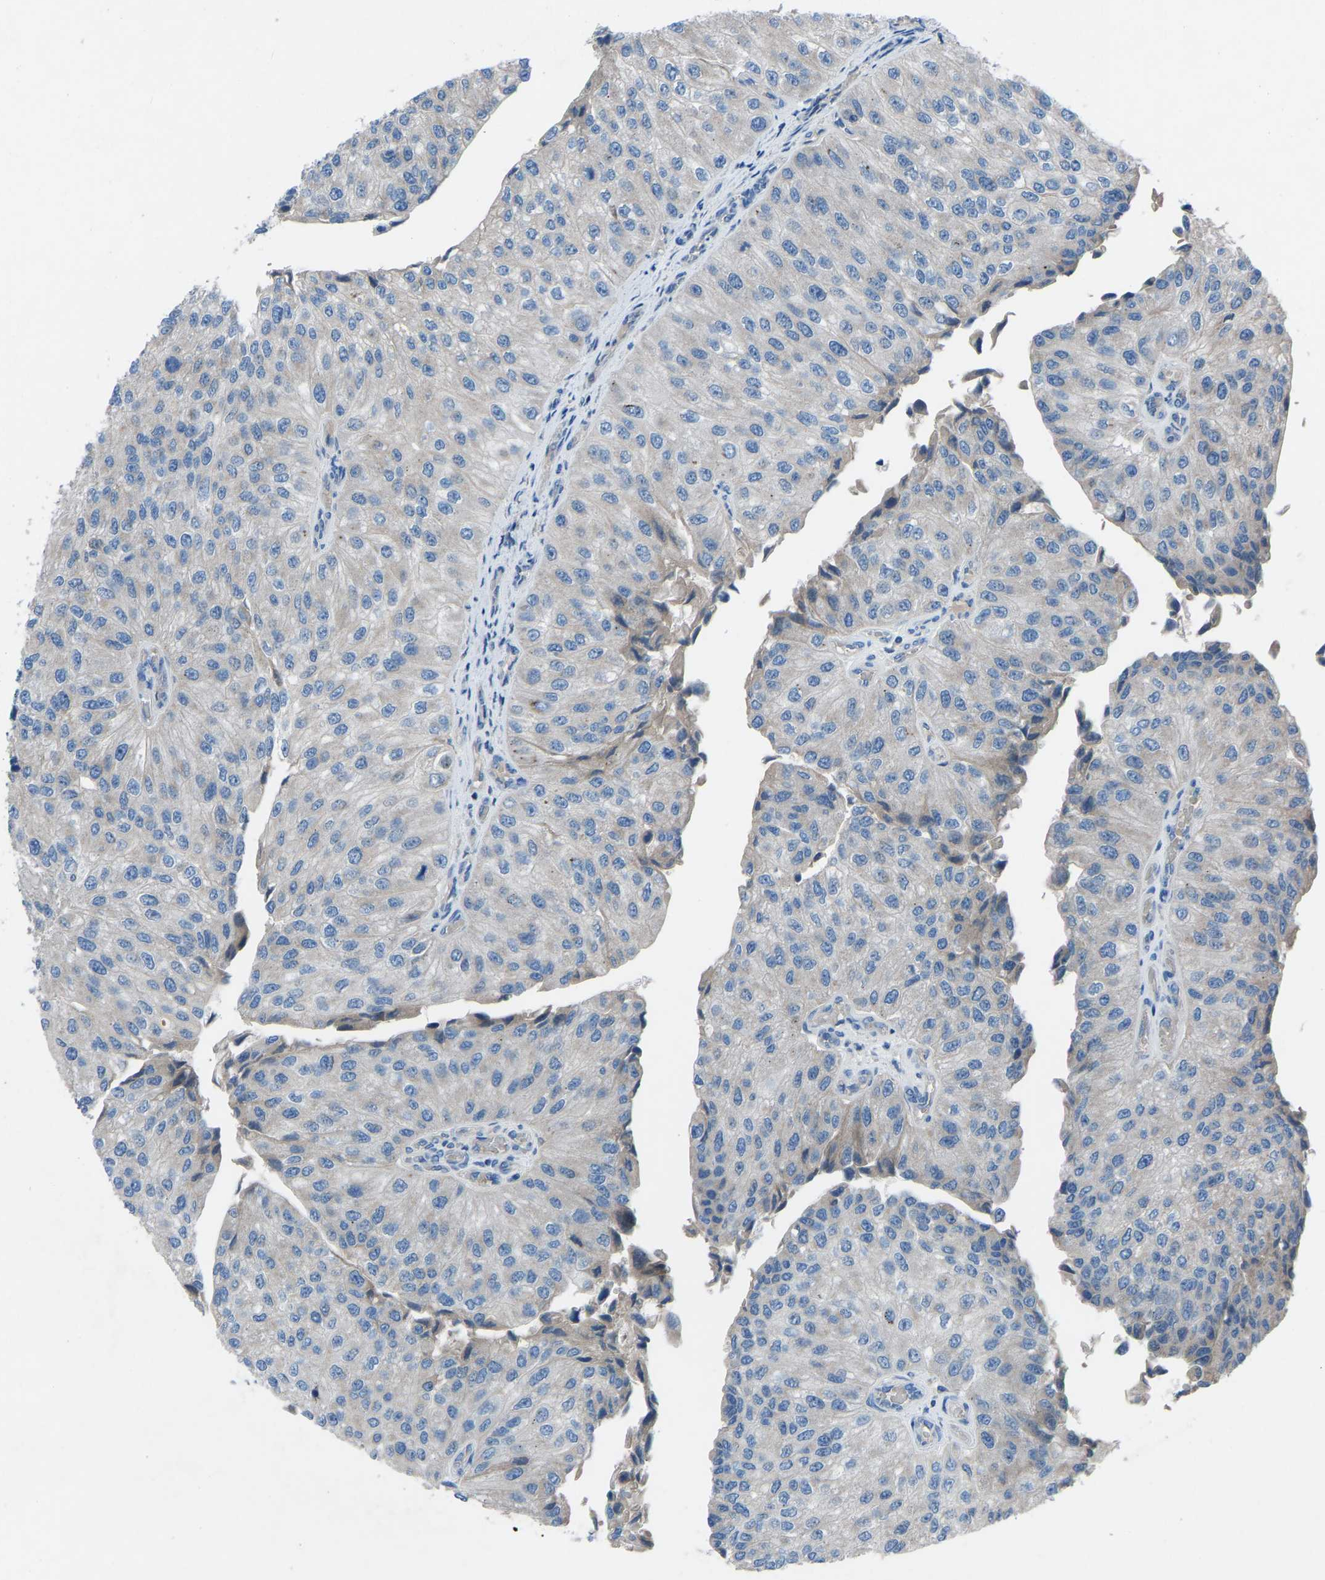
{"staining": {"intensity": "negative", "quantity": "none", "location": "none"}, "tissue": "urothelial cancer", "cell_type": "Tumor cells", "image_type": "cancer", "snomed": [{"axis": "morphology", "description": "Urothelial carcinoma, High grade"}, {"axis": "topography", "description": "Kidney"}, {"axis": "topography", "description": "Urinary bladder"}], "caption": "This is an immunohistochemistry (IHC) histopathology image of human urothelial cancer. There is no staining in tumor cells.", "gene": "GRK6", "patient": {"sex": "male", "age": 77}}